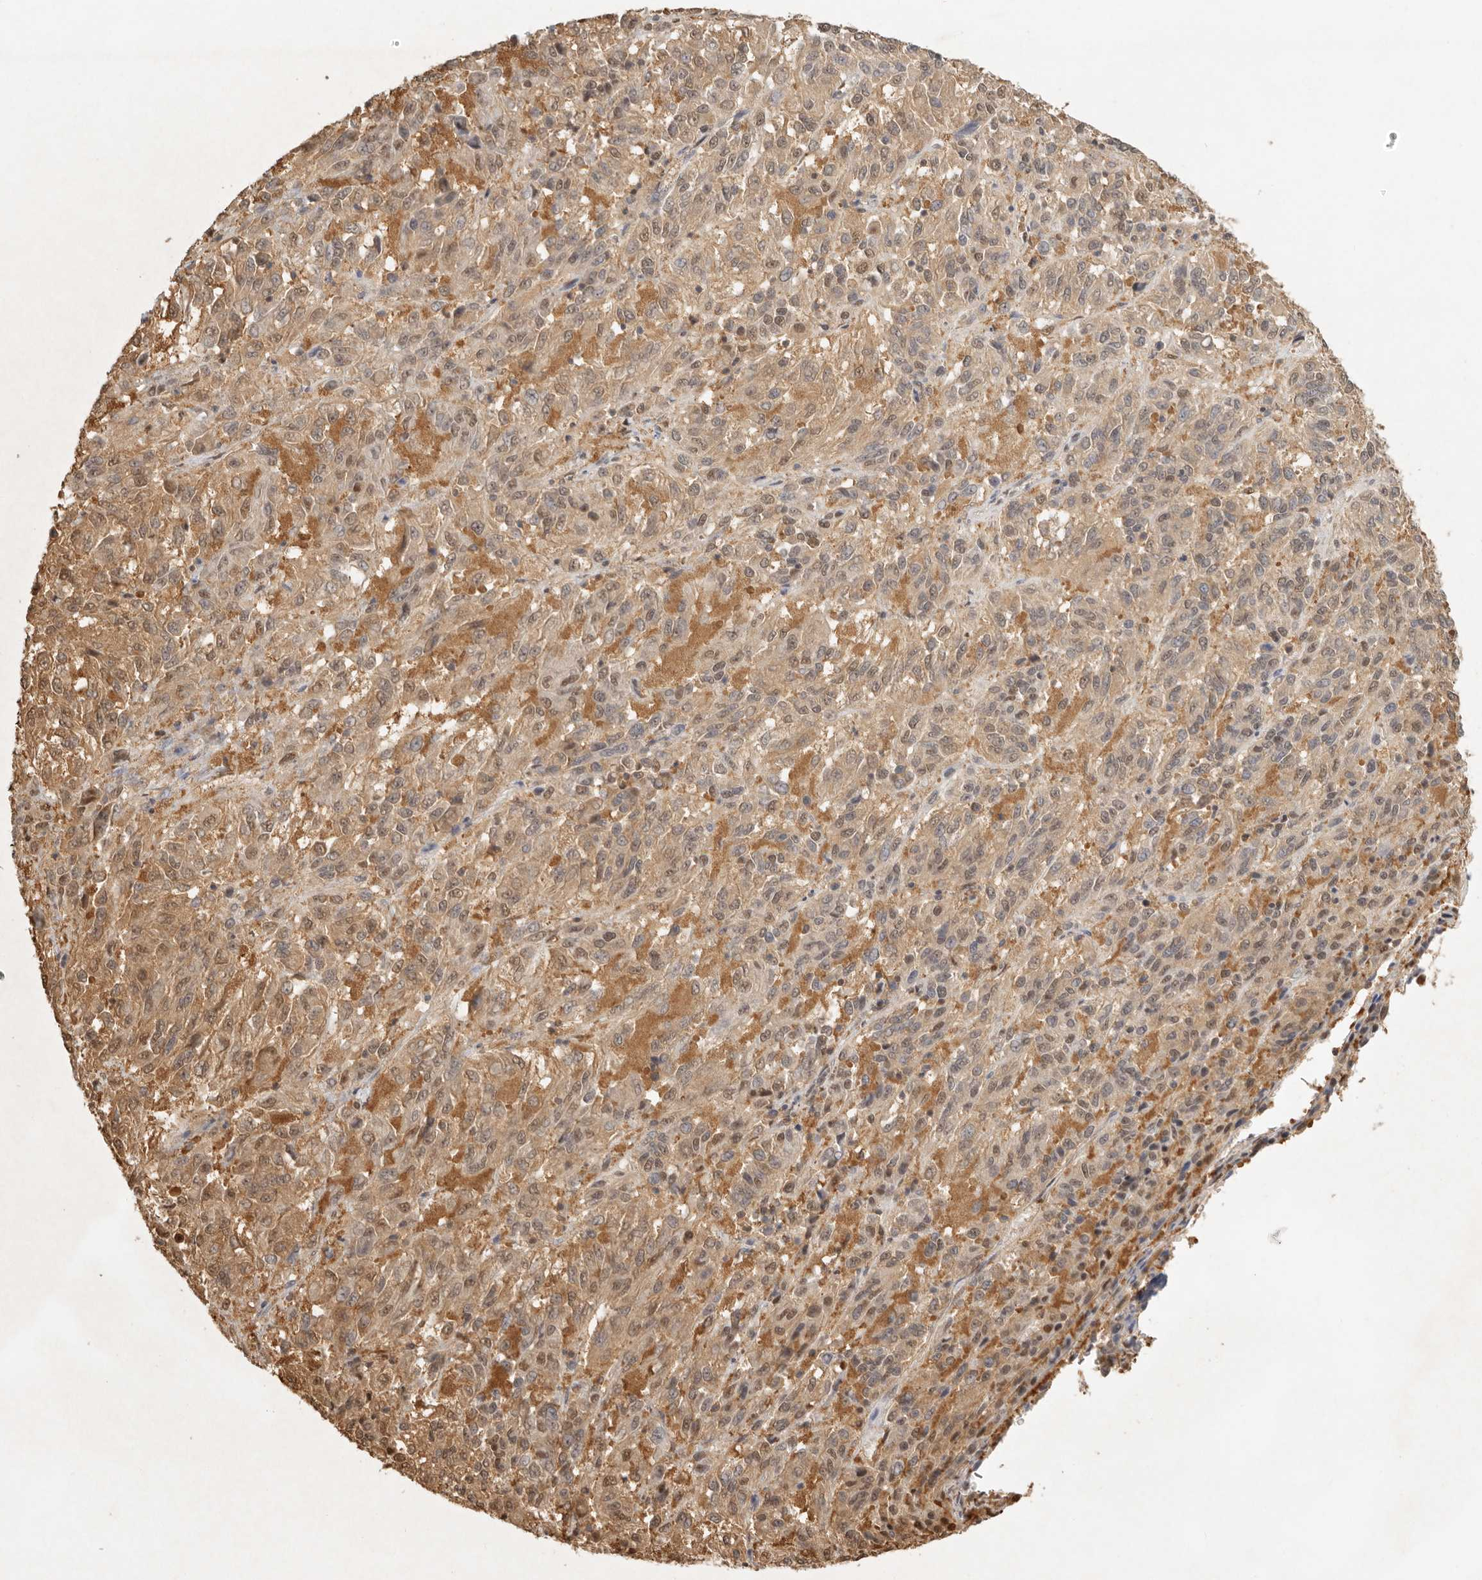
{"staining": {"intensity": "moderate", "quantity": ">75%", "location": "cytoplasmic/membranous,nuclear"}, "tissue": "melanoma", "cell_type": "Tumor cells", "image_type": "cancer", "snomed": [{"axis": "morphology", "description": "Malignant melanoma, Metastatic site"}, {"axis": "topography", "description": "Lung"}], "caption": "Immunohistochemistry (IHC) histopathology image of melanoma stained for a protein (brown), which demonstrates medium levels of moderate cytoplasmic/membranous and nuclear positivity in approximately >75% of tumor cells.", "gene": "PSMA5", "patient": {"sex": "male", "age": 64}}